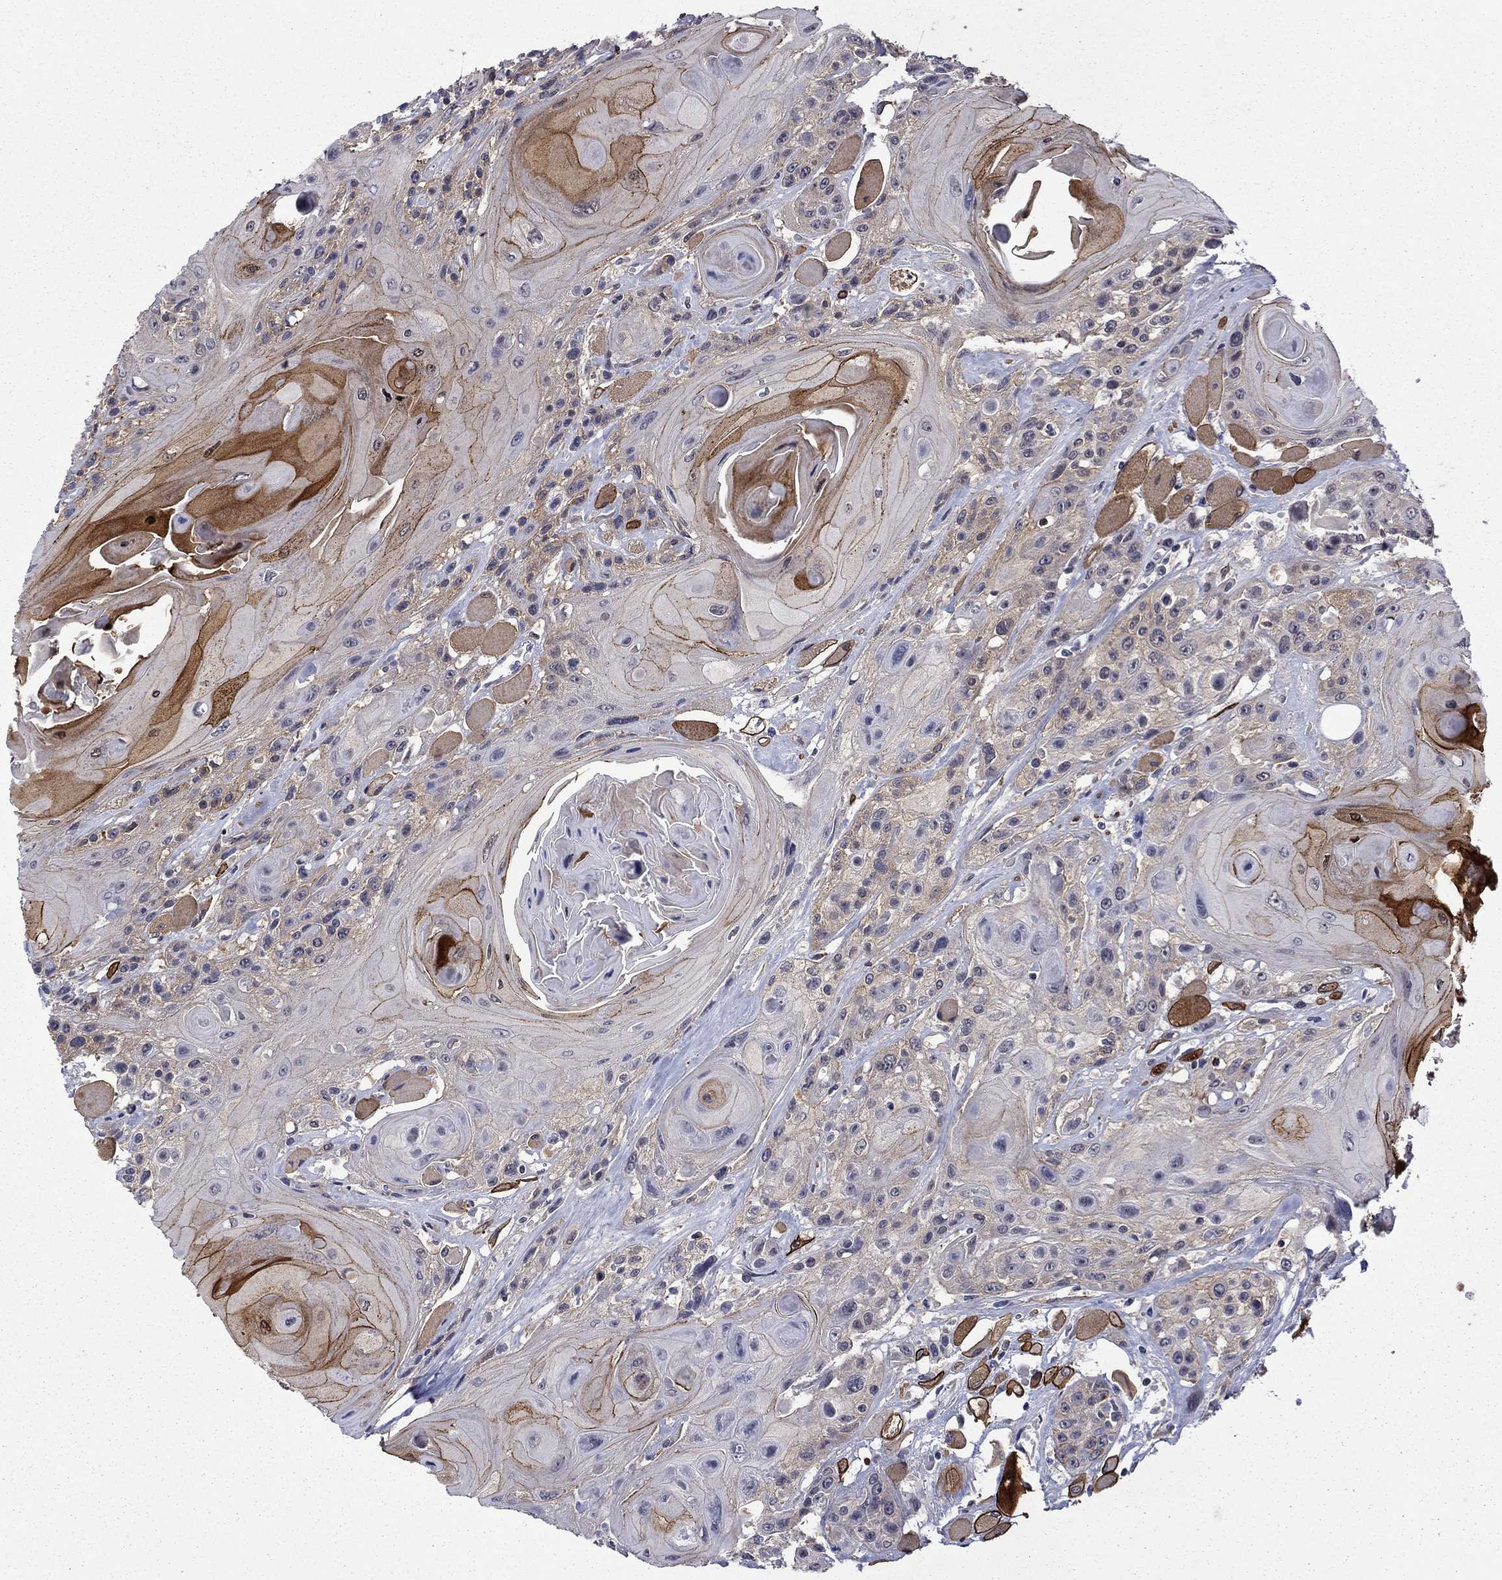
{"staining": {"intensity": "strong", "quantity": "<25%", "location": "cytoplasmic/membranous"}, "tissue": "head and neck cancer", "cell_type": "Tumor cells", "image_type": "cancer", "snomed": [{"axis": "morphology", "description": "Squamous cell carcinoma, NOS"}, {"axis": "topography", "description": "Head-Neck"}], "caption": "Head and neck squamous cell carcinoma stained for a protein reveals strong cytoplasmic/membranous positivity in tumor cells.", "gene": "LMO7", "patient": {"sex": "female", "age": 59}}